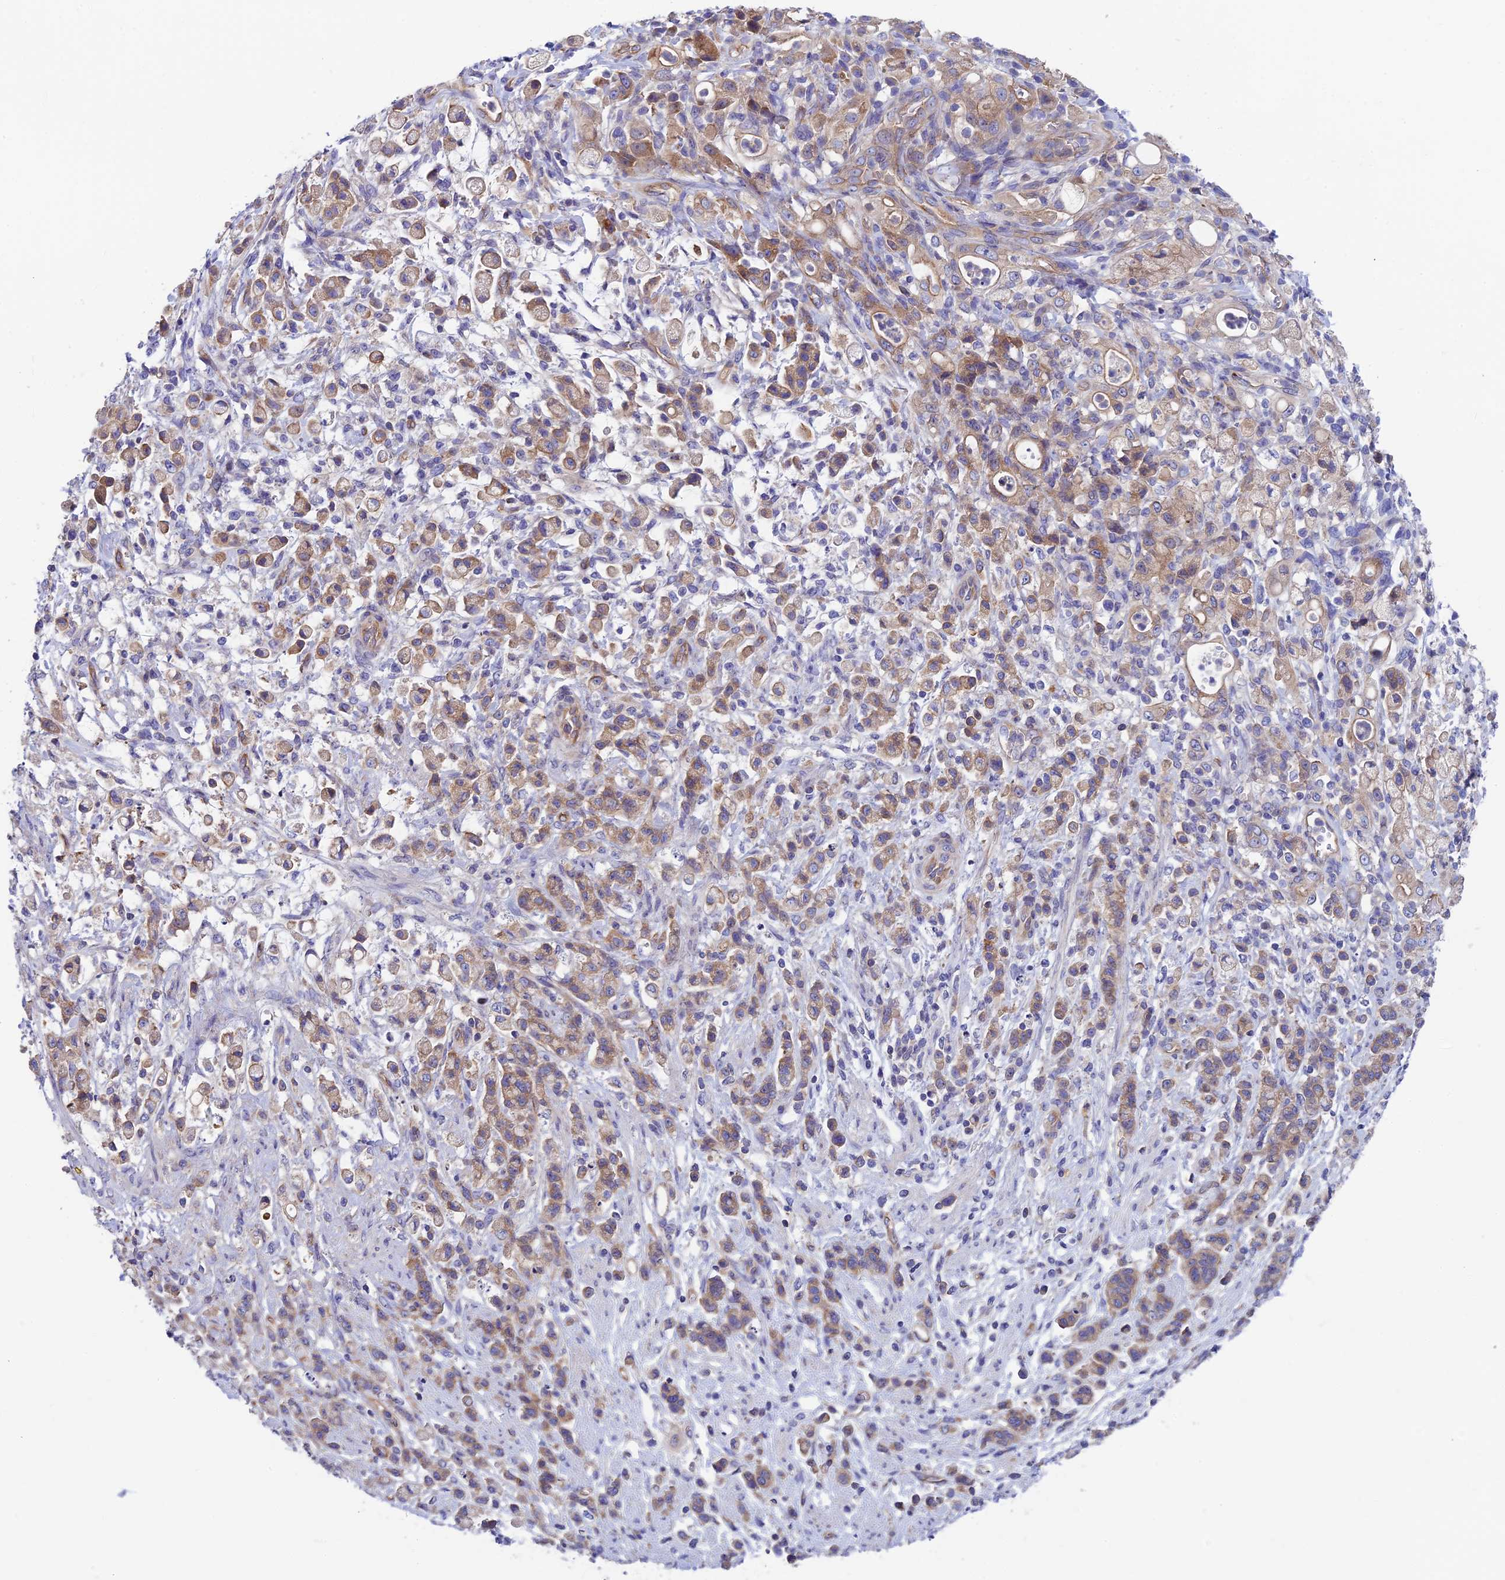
{"staining": {"intensity": "moderate", "quantity": "25%-75%", "location": "cytoplasmic/membranous"}, "tissue": "stomach cancer", "cell_type": "Tumor cells", "image_type": "cancer", "snomed": [{"axis": "morphology", "description": "Adenocarcinoma, NOS"}, {"axis": "topography", "description": "Stomach"}], "caption": "Immunohistochemistry (DAB (3,3'-diaminobenzidine)) staining of stomach adenocarcinoma displays moderate cytoplasmic/membranous protein expression in about 25%-75% of tumor cells. (IHC, brightfield microscopy, high magnification).", "gene": "PPFIA3", "patient": {"sex": "female", "age": 60}}